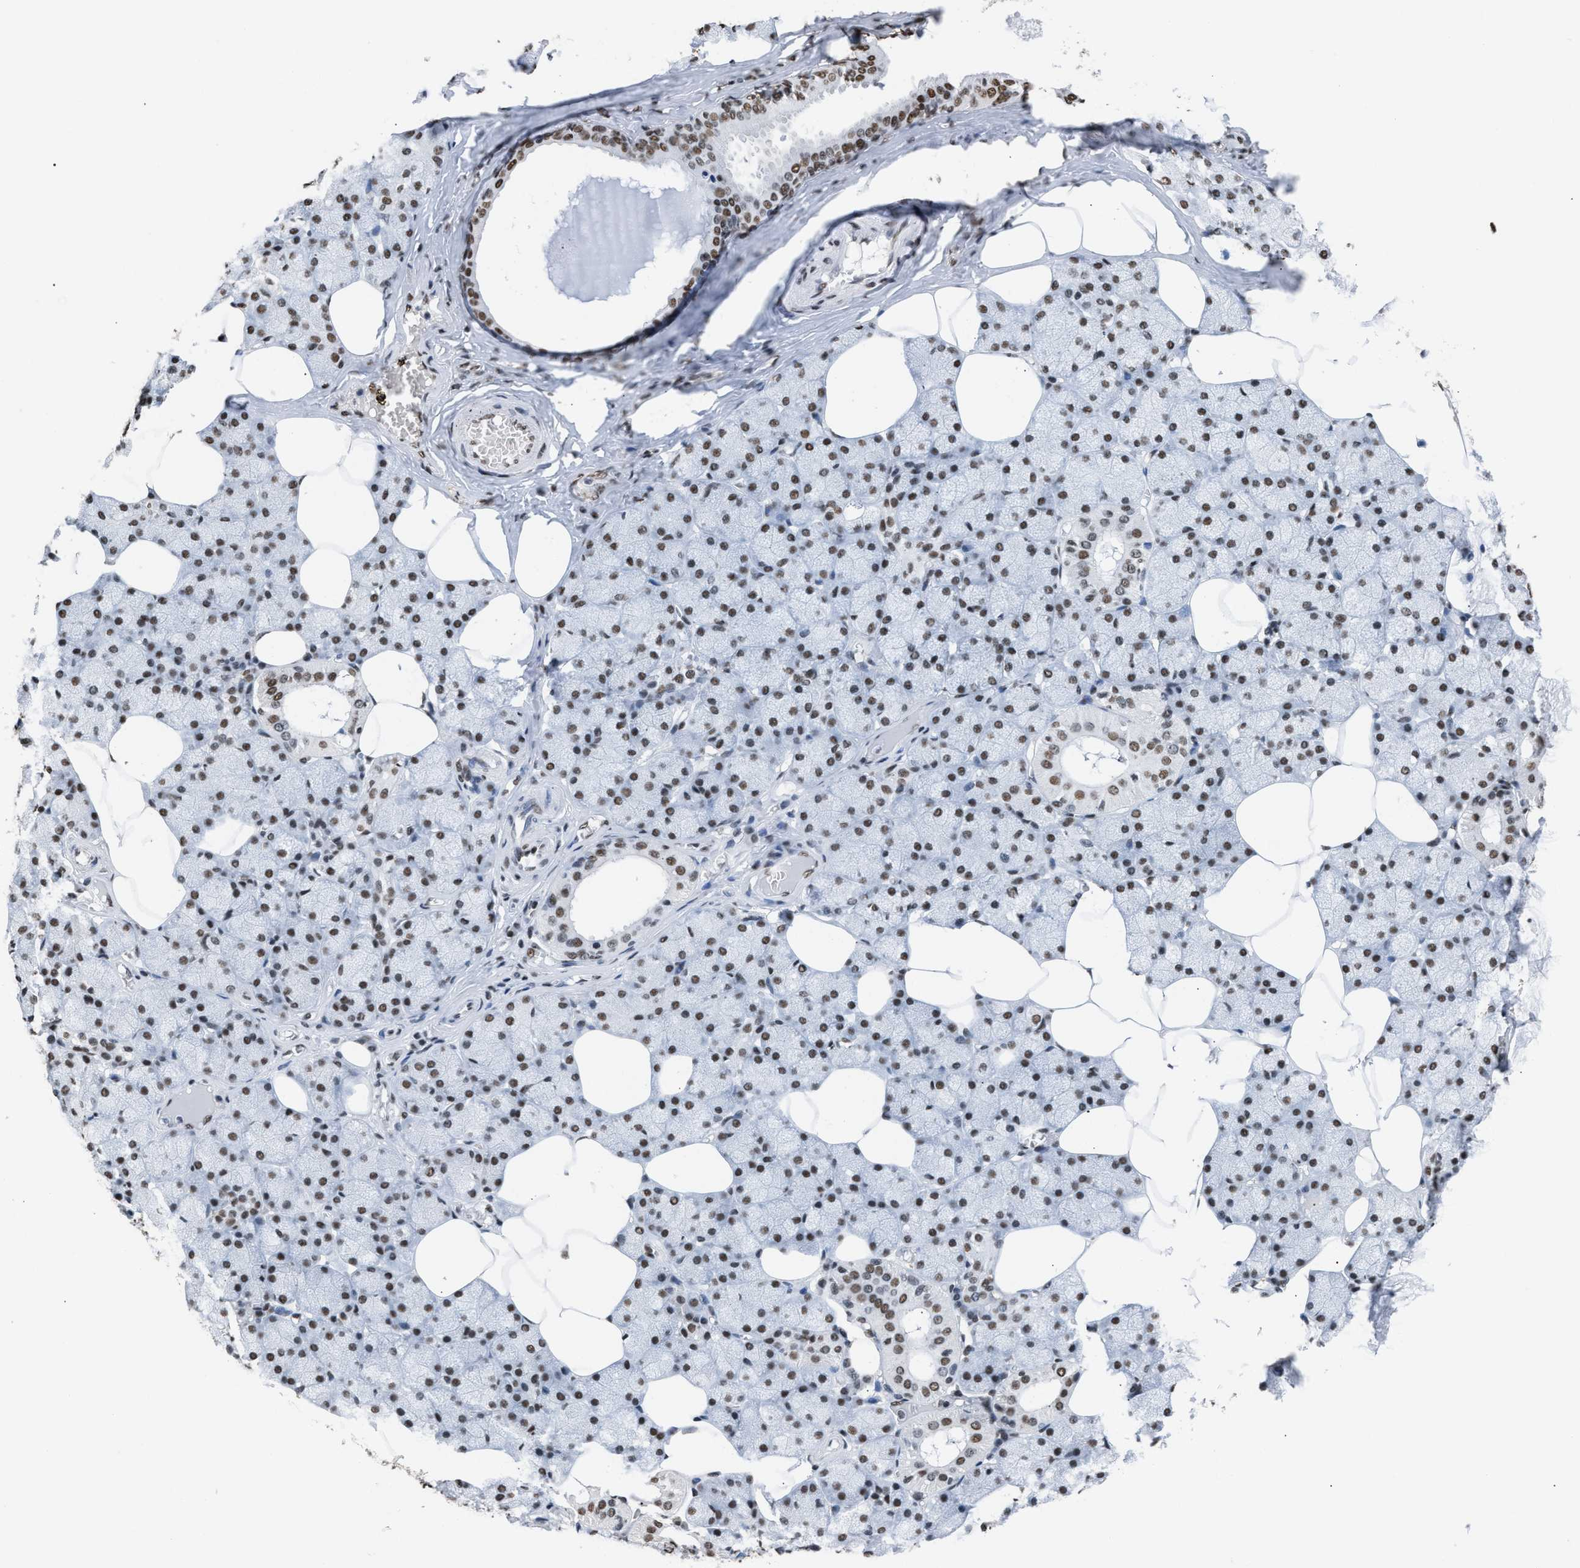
{"staining": {"intensity": "moderate", "quantity": ">75%", "location": "nuclear"}, "tissue": "salivary gland", "cell_type": "Glandular cells", "image_type": "normal", "snomed": [{"axis": "morphology", "description": "Normal tissue, NOS"}, {"axis": "topography", "description": "Salivary gland"}], "caption": "Brown immunohistochemical staining in unremarkable salivary gland demonstrates moderate nuclear staining in approximately >75% of glandular cells. Immunohistochemistry stains the protein in brown and the nuclei are stained blue.", "gene": "CCAR2", "patient": {"sex": "male", "age": 62}}